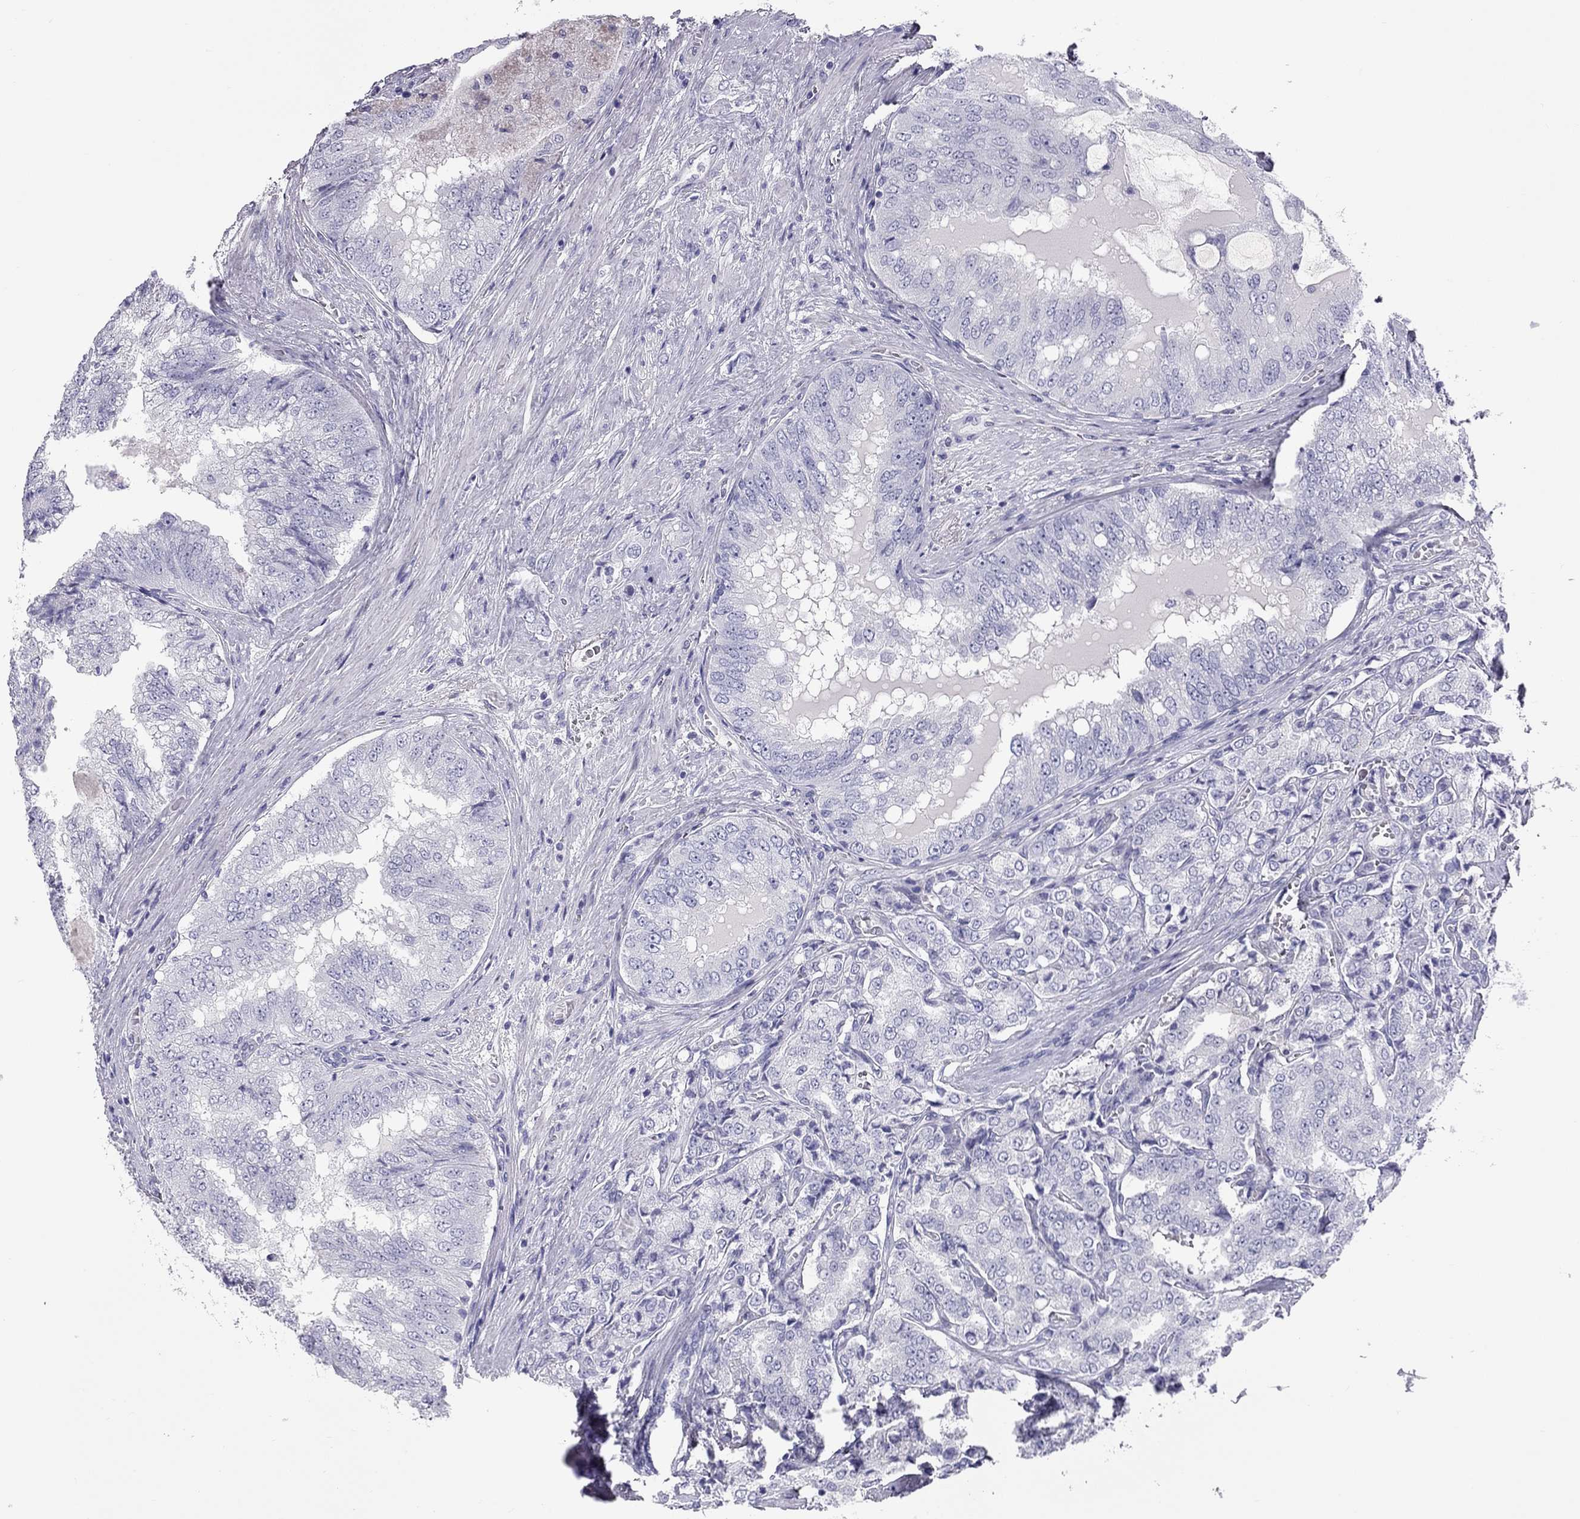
{"staining": {"intensity": "negative", "quantity": "none", "location": "none"}, "tissue": "prostate cancer", "cell_type": "Tumor cells", "image_type": "cancer", "snomed": [{"axis": "morphology", "description": "Adenocarcinoma, NOS"}, {"axis": "topography", "description": "Prostate"}], "caption": "The micrograph shows no staining of tumor cells in adenocarcinoma (prostate).", "gene": "FSCN3", "patient": {"sex": "male", "age": 65}}